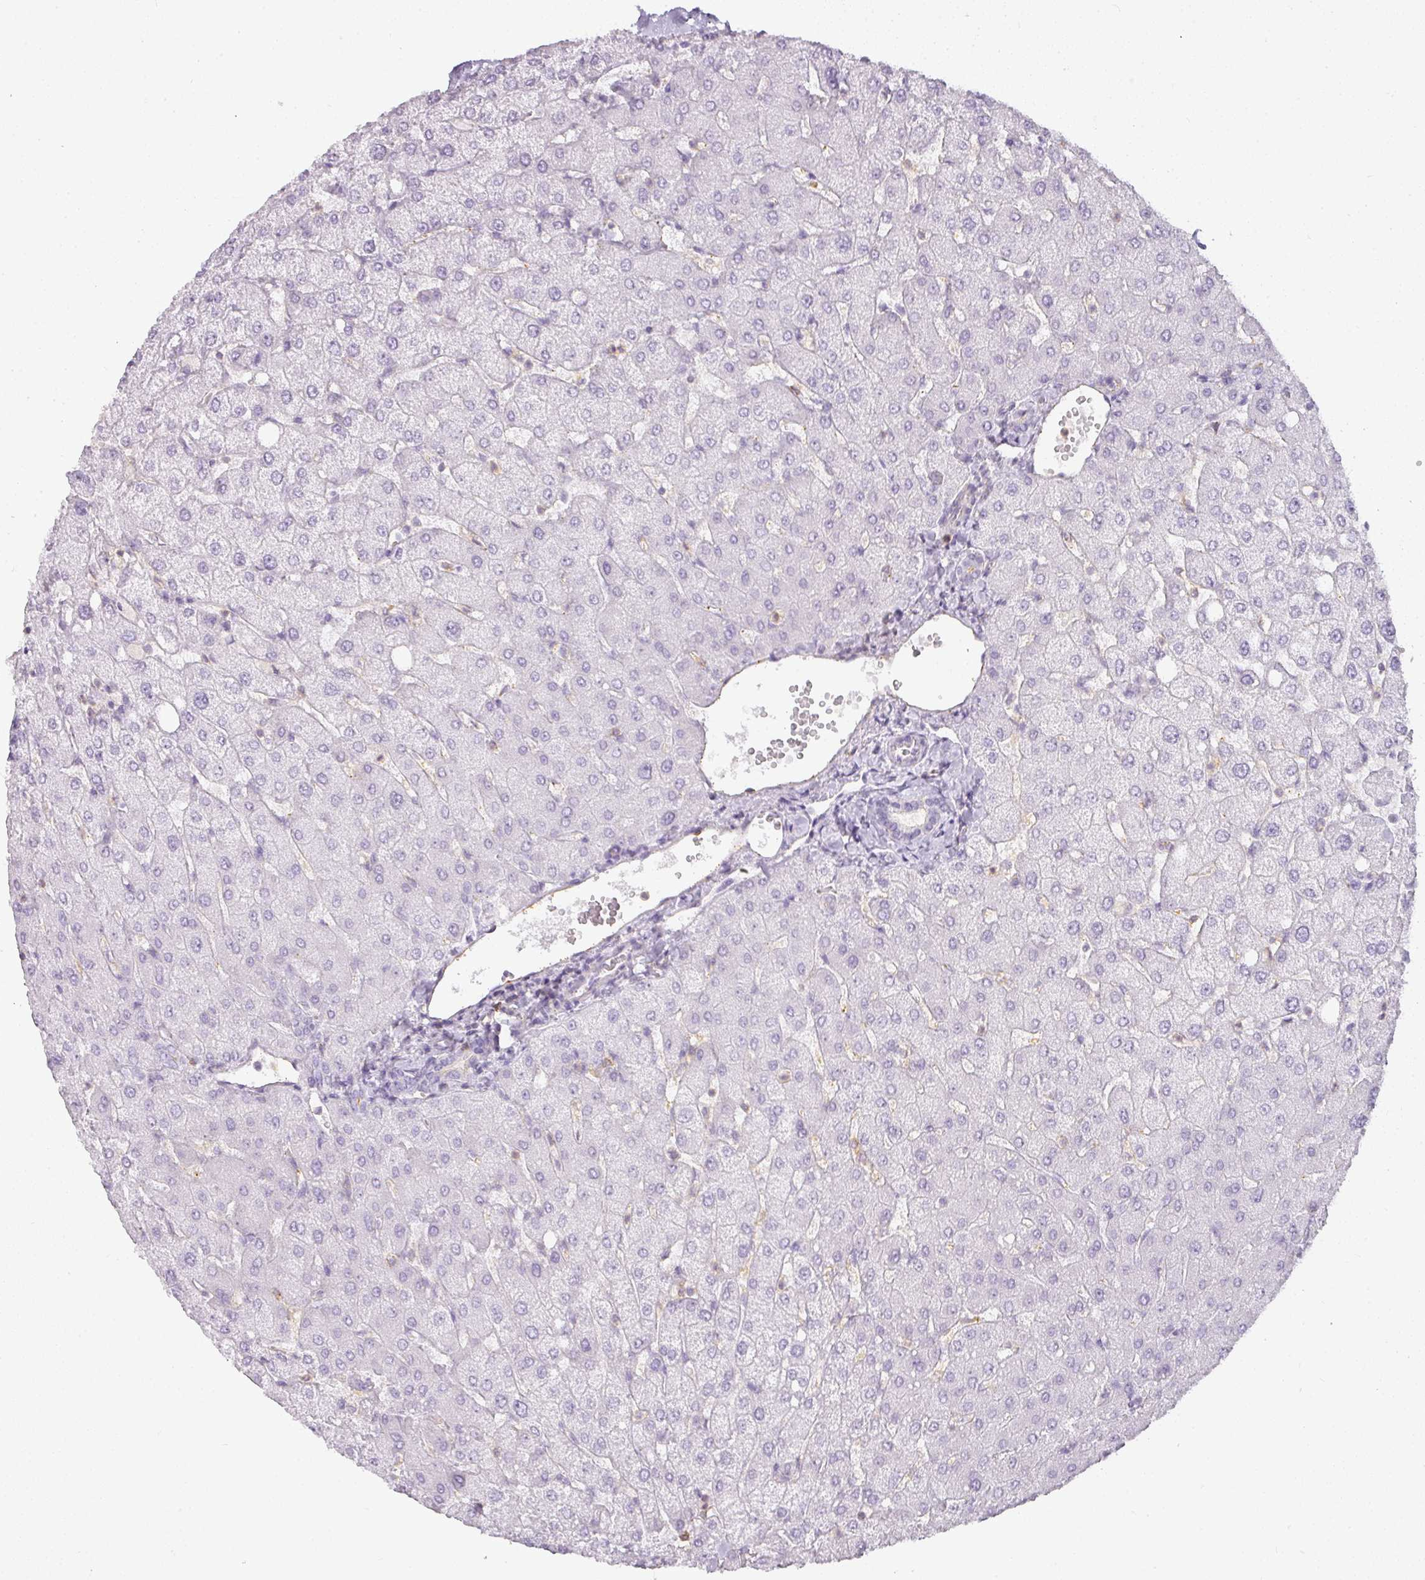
{"staining": {"intensity": "negative", "quantity": "none", "location": "none"}, "tissue": "liver", "cell_type": "Cholangiocytes", "image_type": "normal", "snomed": [{"axis": "morphology", "description": "Normal tissue, NOS"}, {"axis": "topography", "description": "Liver"}], "caption": "Cholangiocytes show no significant protein staining in benign liver. The staining is performed using DAB brown chromogen with nuclei counter-stained in using hematoxylin.", "gene": "TMEM42", "patient": {"sex": "female", "age": 54}}